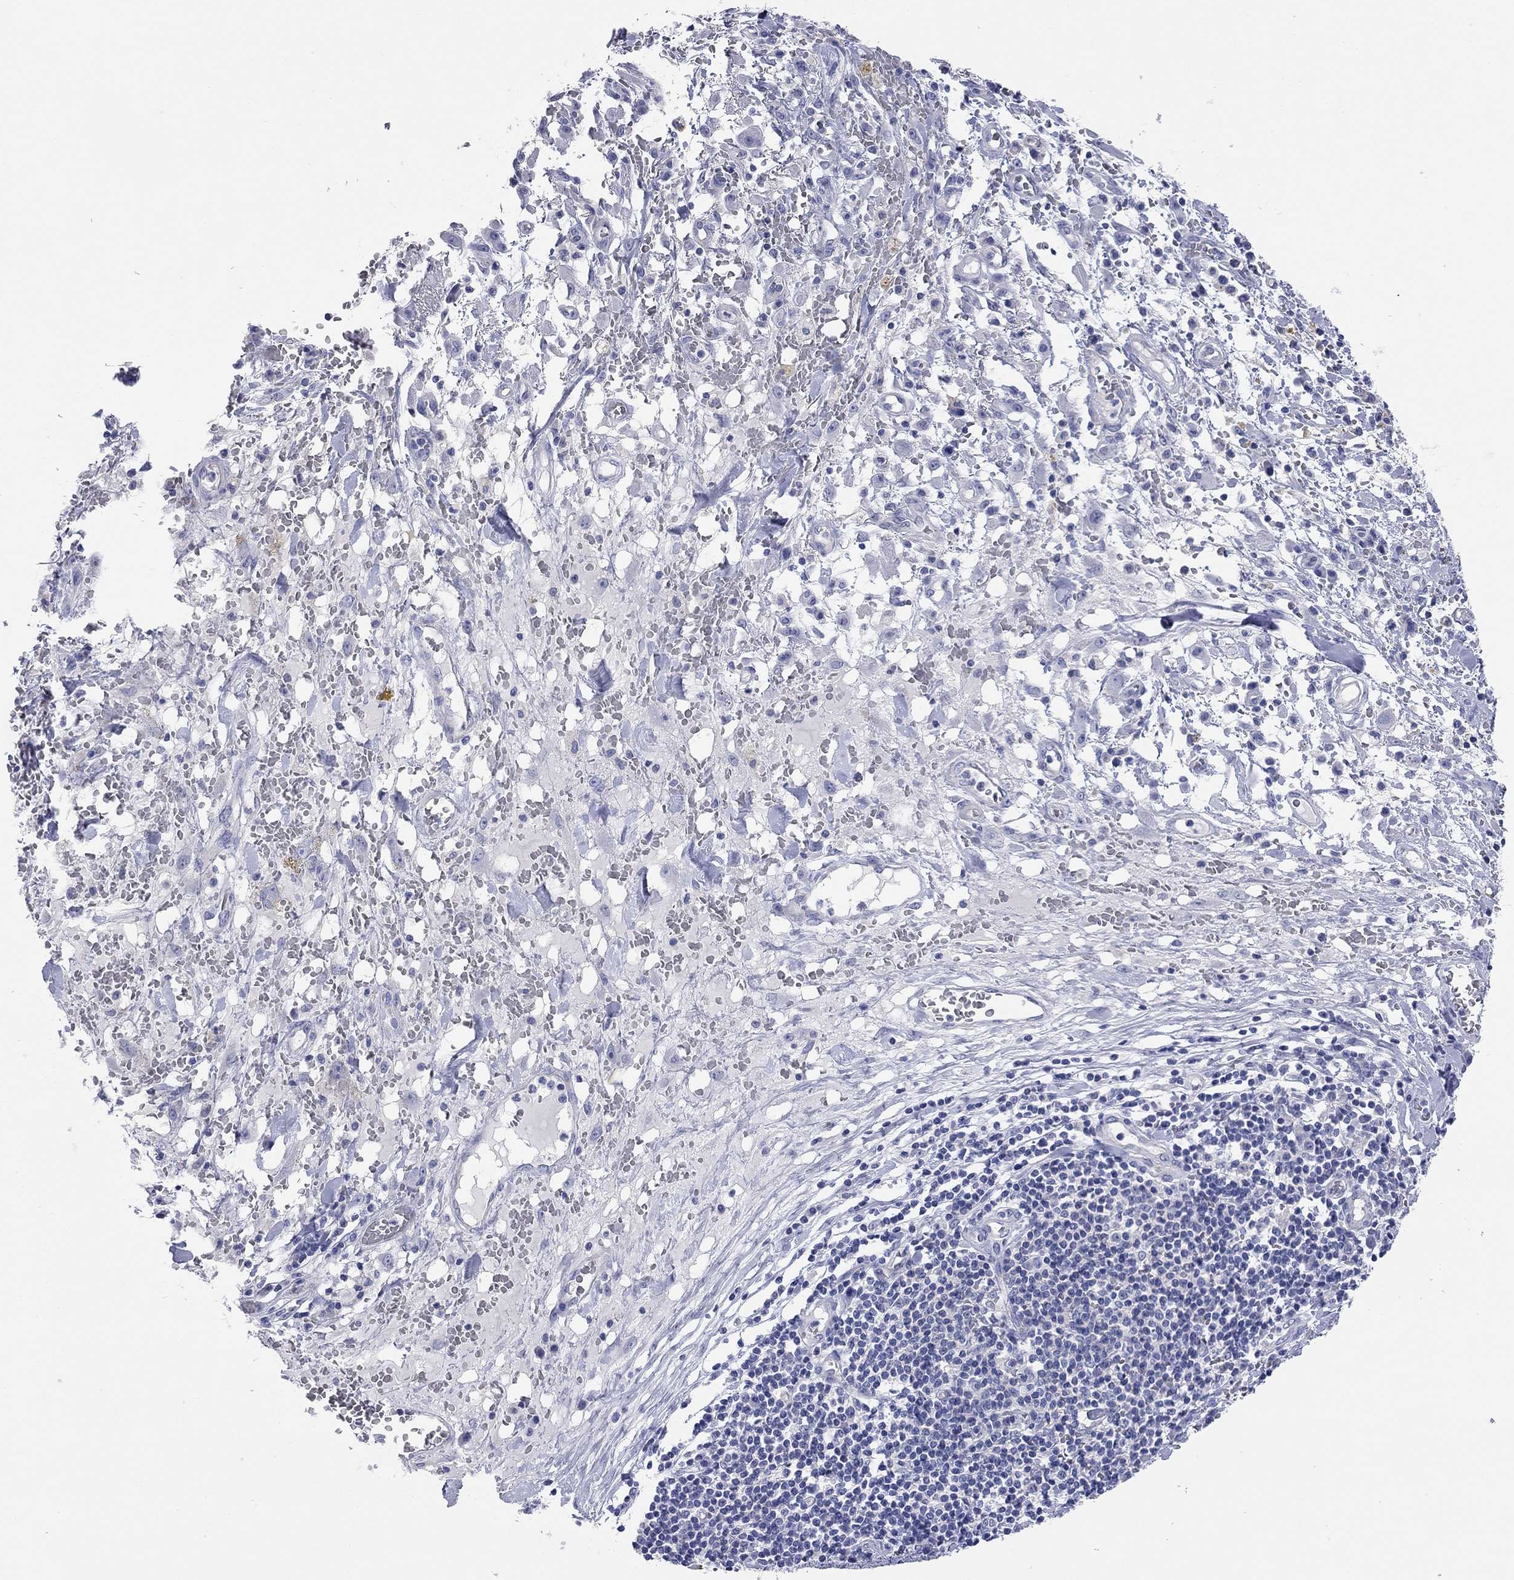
{"staining": {"intensity": "negative", "quantity": "none", "location": "none"}, "tissue": "melanoma", "cell_type": "Tumor cells", "image_type": "cancer", "snomed": [{"axis": "morphology", "description": "Malignant melanoma, NOS"}, {"axis": "topography", "description": "Skin"}], "caption": "An IHC image of malignant melanoma is shown. There is no staining in tumor cells of malignant melanoma.", "gene": "TMEM221", "patient": {"sex": "female", "age": 91}}